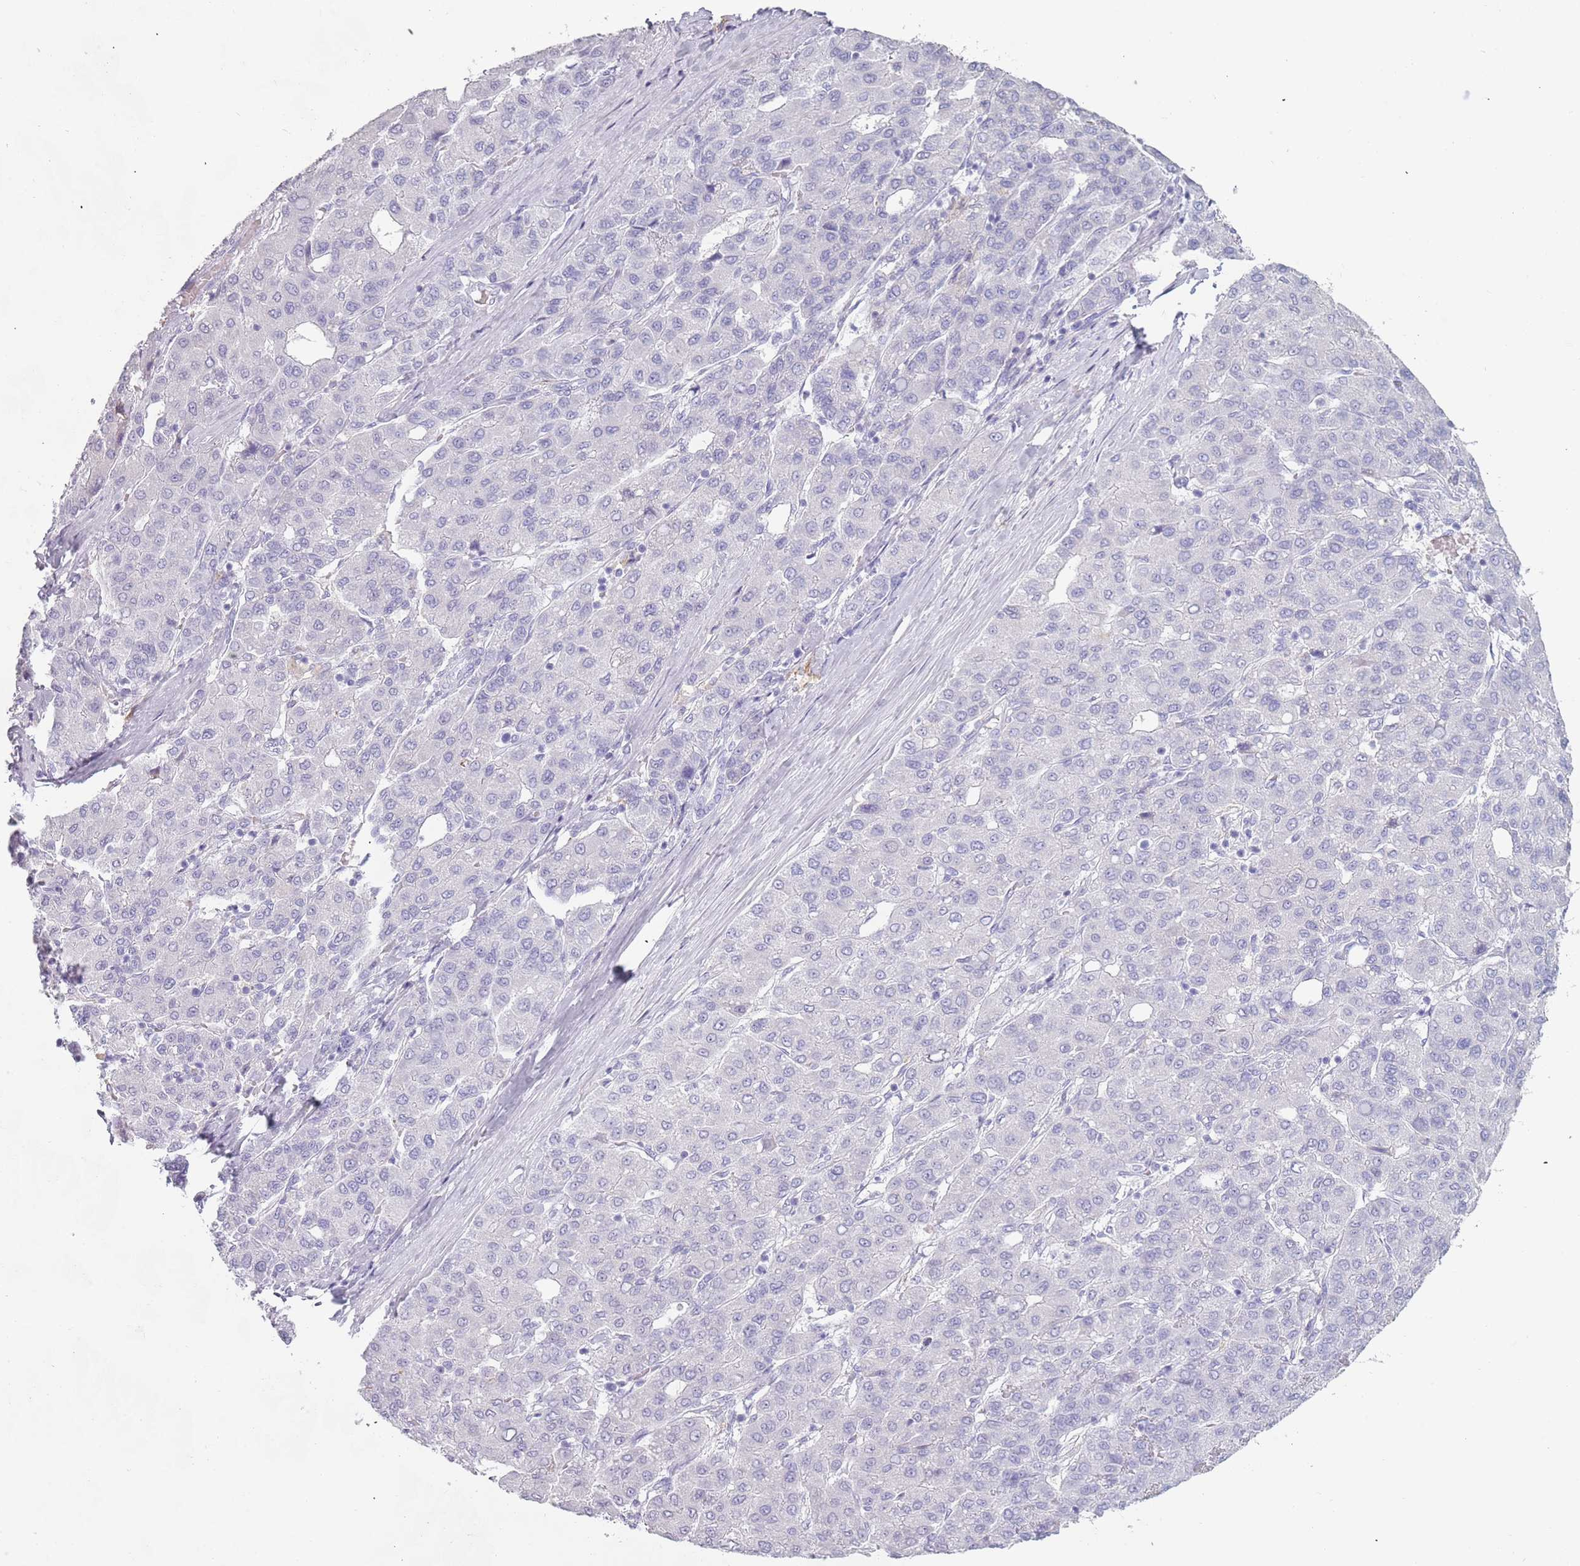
{"staining": {"intensity": "negative", "quantity": "none", "location": "none"}, "tissue": "liver cancer", "cell_type": "Tumor cells", "image_type": "cancer", "snomed": [{"axis": "morphology", "description": "Carcinoma, Hepatocellular, NOS"}, {"axis": "topography", "description": "Liver"}], "caption": "Tumor cells are negative for brown protein staining in liver cancer.", "gene": "COLEC12", "patient": {"sex": "male", "age": 65}}